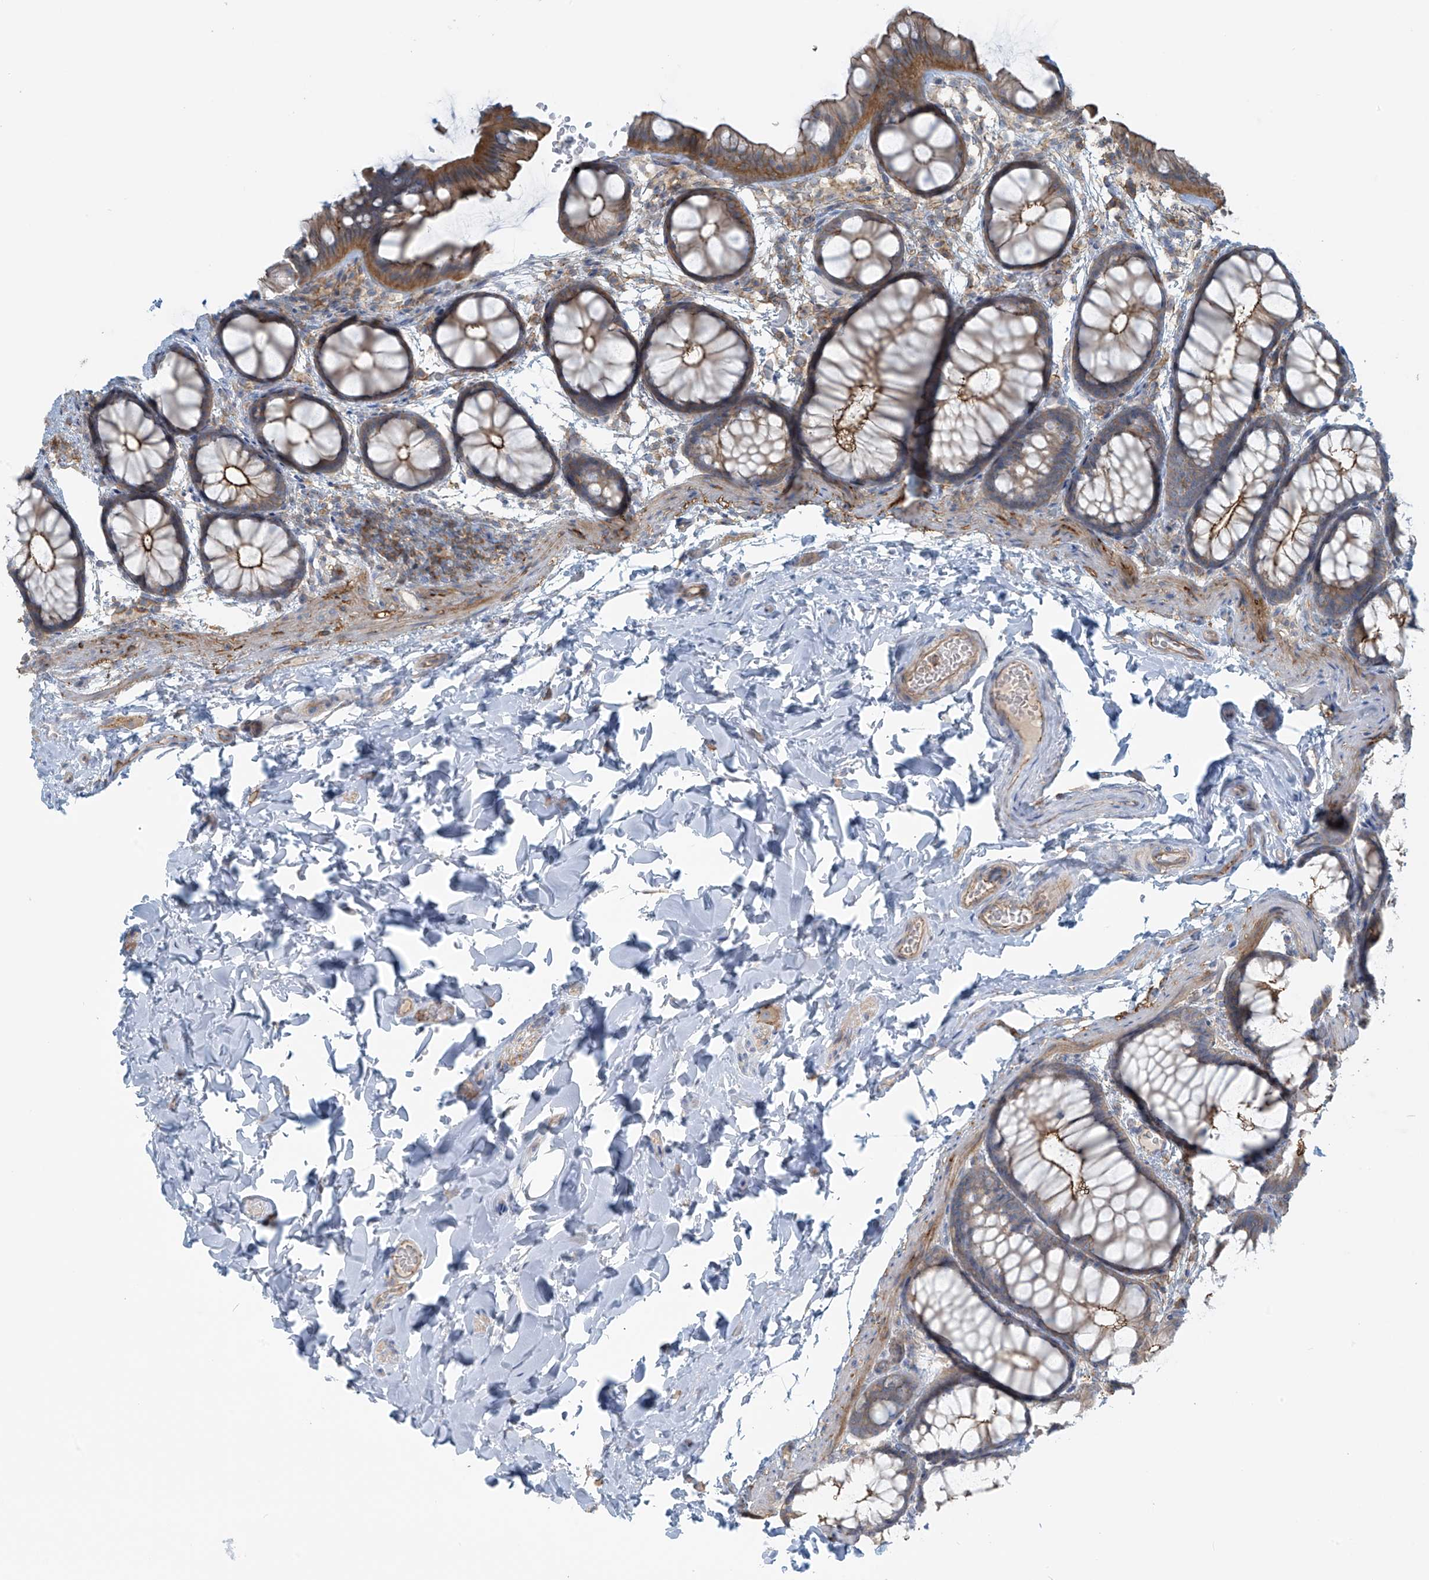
{"staining": {"intensity": "moderate", "quantity": ">75%", "location": "cytoplasmic/membranous"}, "tissue": "colon", "cell_type": "Endothelial cells", "image_type": "normal", "snomed": [{"axis": "morphology", "description": "Normal tissue, NOS"}, {"axis": "topography", "description": "Colon"}], "caption": "Immunohistochemical staining of normal colon demonstrates medium levels of moderate cytoplasmic/membranous staining in about >75% of endothelial cells.", "gene": "SLC9A2", "patient": {"sex": "male", "age": 47}}